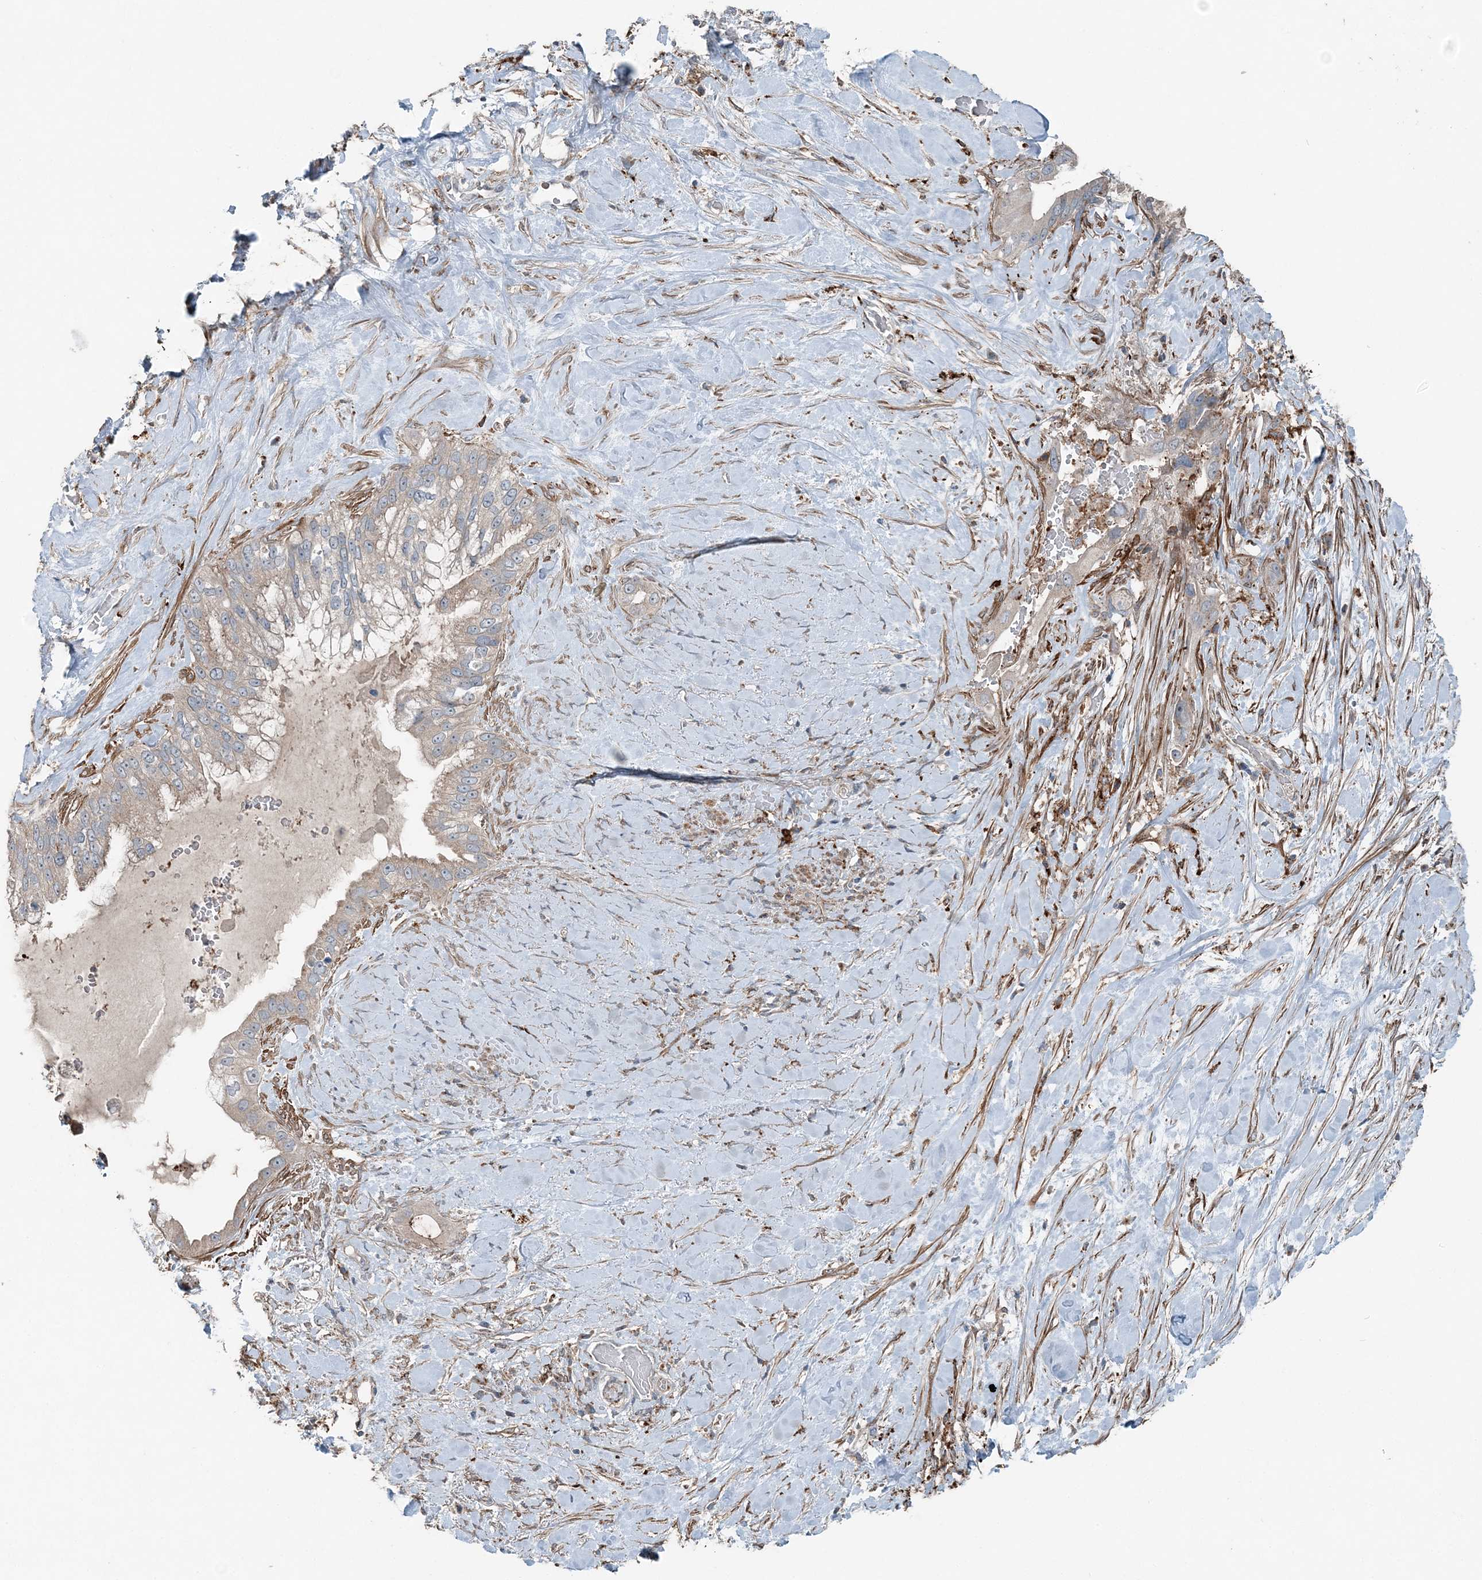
{"staining": {"intensity": "weak", "quantity": "25%-75%", "location": "cytoplasmic/membranous"}, "tissue": "pancreatic cancer", "cell_type": "Tumor cells", "image_type": "cancer", "snomed": [{"axis": "morphology", "description": "Inflammation, NOS"}, {"axis": "morphology", "description": "Adenocarcinoma, NOS"}, {"axis": "topography", "description": "Pancreas"}], "caption": "Immunohistochemical staining of adenocarcinoma (pancreatic) reveals low levels of weak cytoplasmic/membranous expression in about 25%-75% of tumor cells. (DAB IHC, brown staining for protein, blue staining for nuclei).", "gene": "KY", "patient": {"sex": "female", "age": 56}}